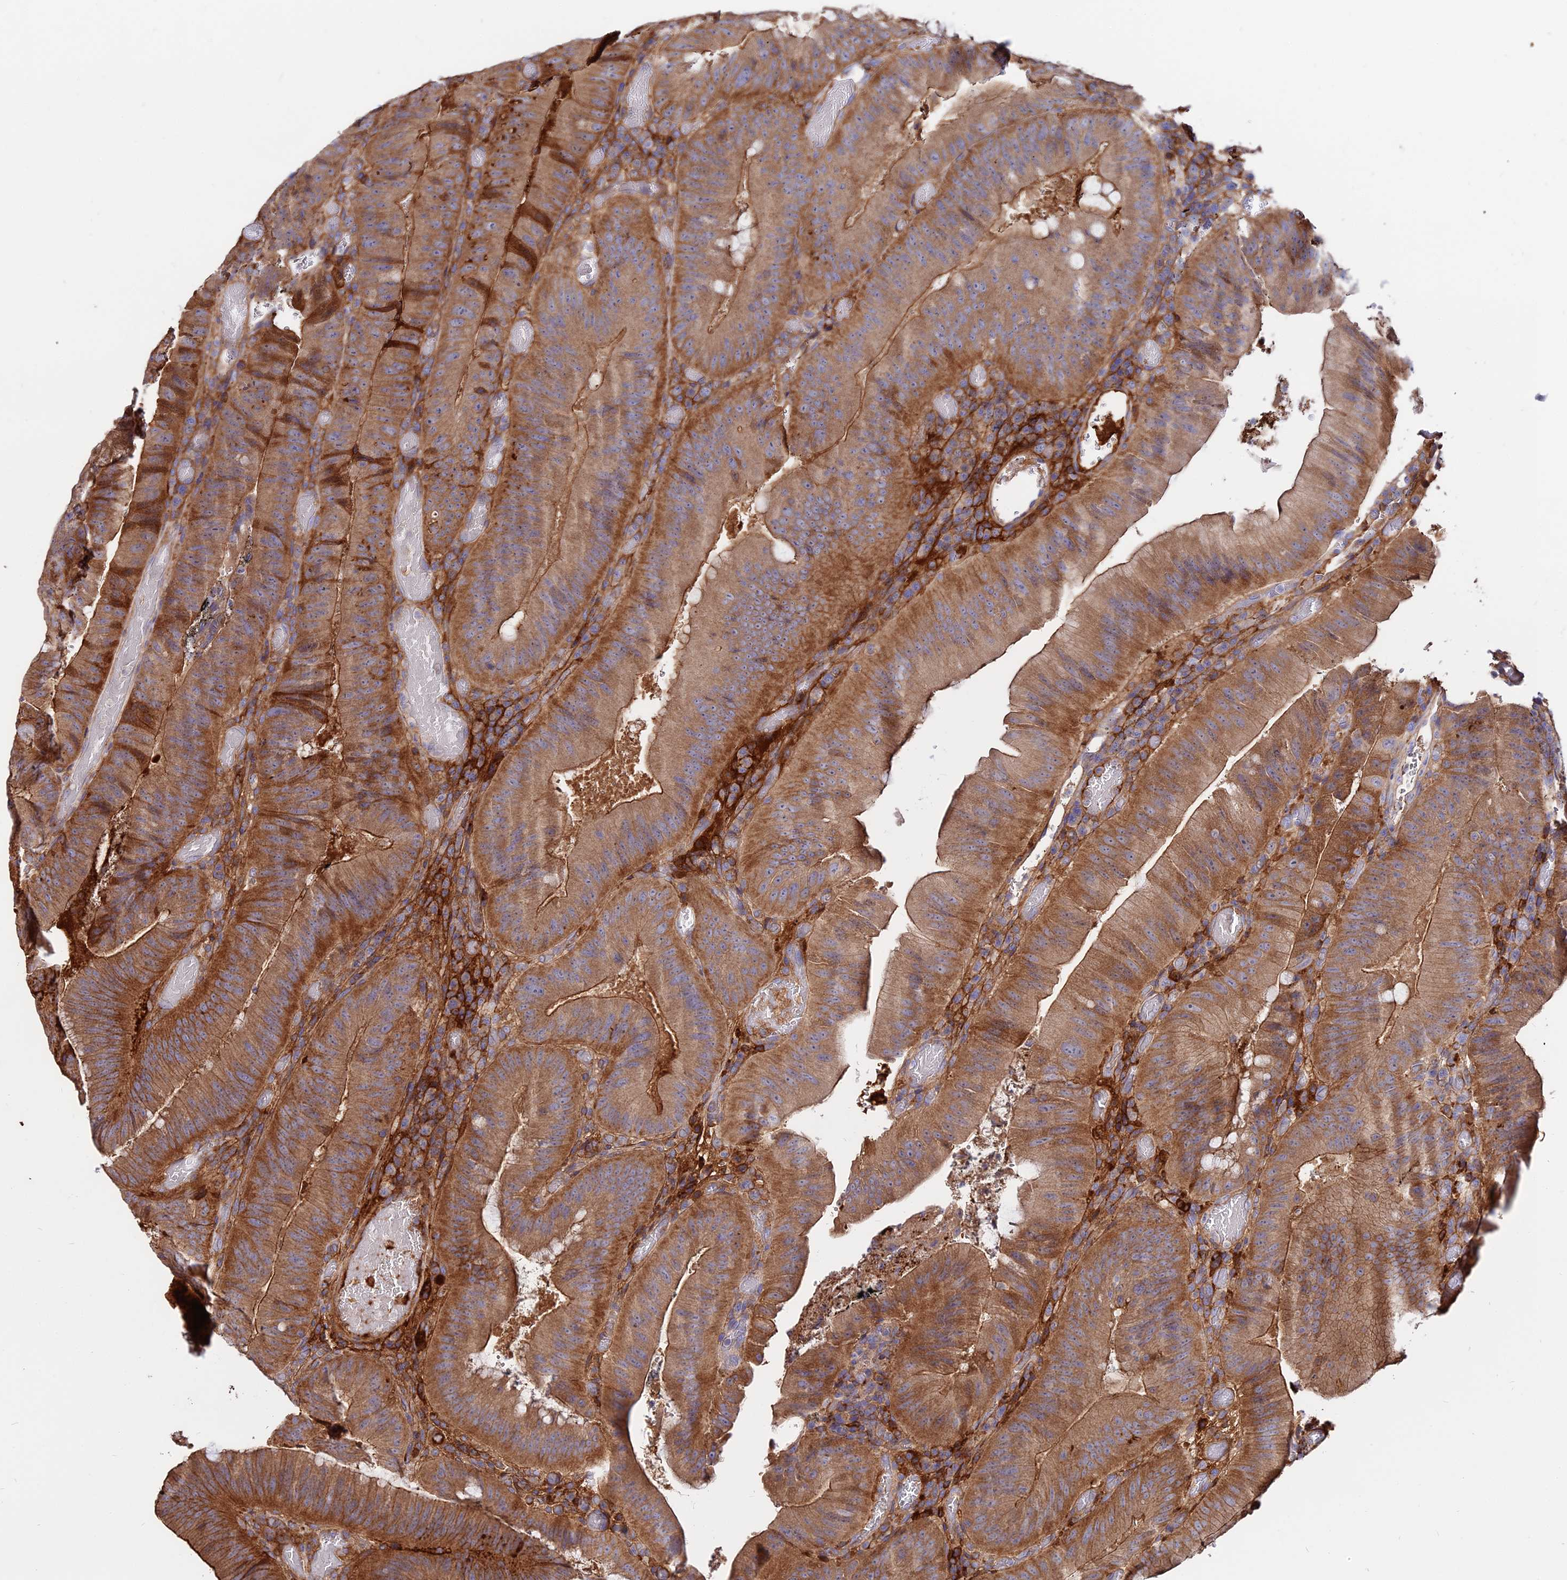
{"staining": {"intensity": "moderate", "quantity": ">75%", "location": "cytoplasmic/membranous"}, "tissue": "colorectal cancer", "cell_type": "Tumor cells", "image_type": "cancer", "snomed": [{"axis": "morphology", "description": "Adenocarcinoma, NOS"}, {"axis": "topography", "description": "Colon"}], "caption": "The photomicrograph demonstrates immunohistochemical staining of colorectal cancer. There is moderate cytoplasmic/membranous staining is identified in approximately >75% of tumor cells.", "gene": "PYM1", "patient": {"sex": "female", "age": 43}}